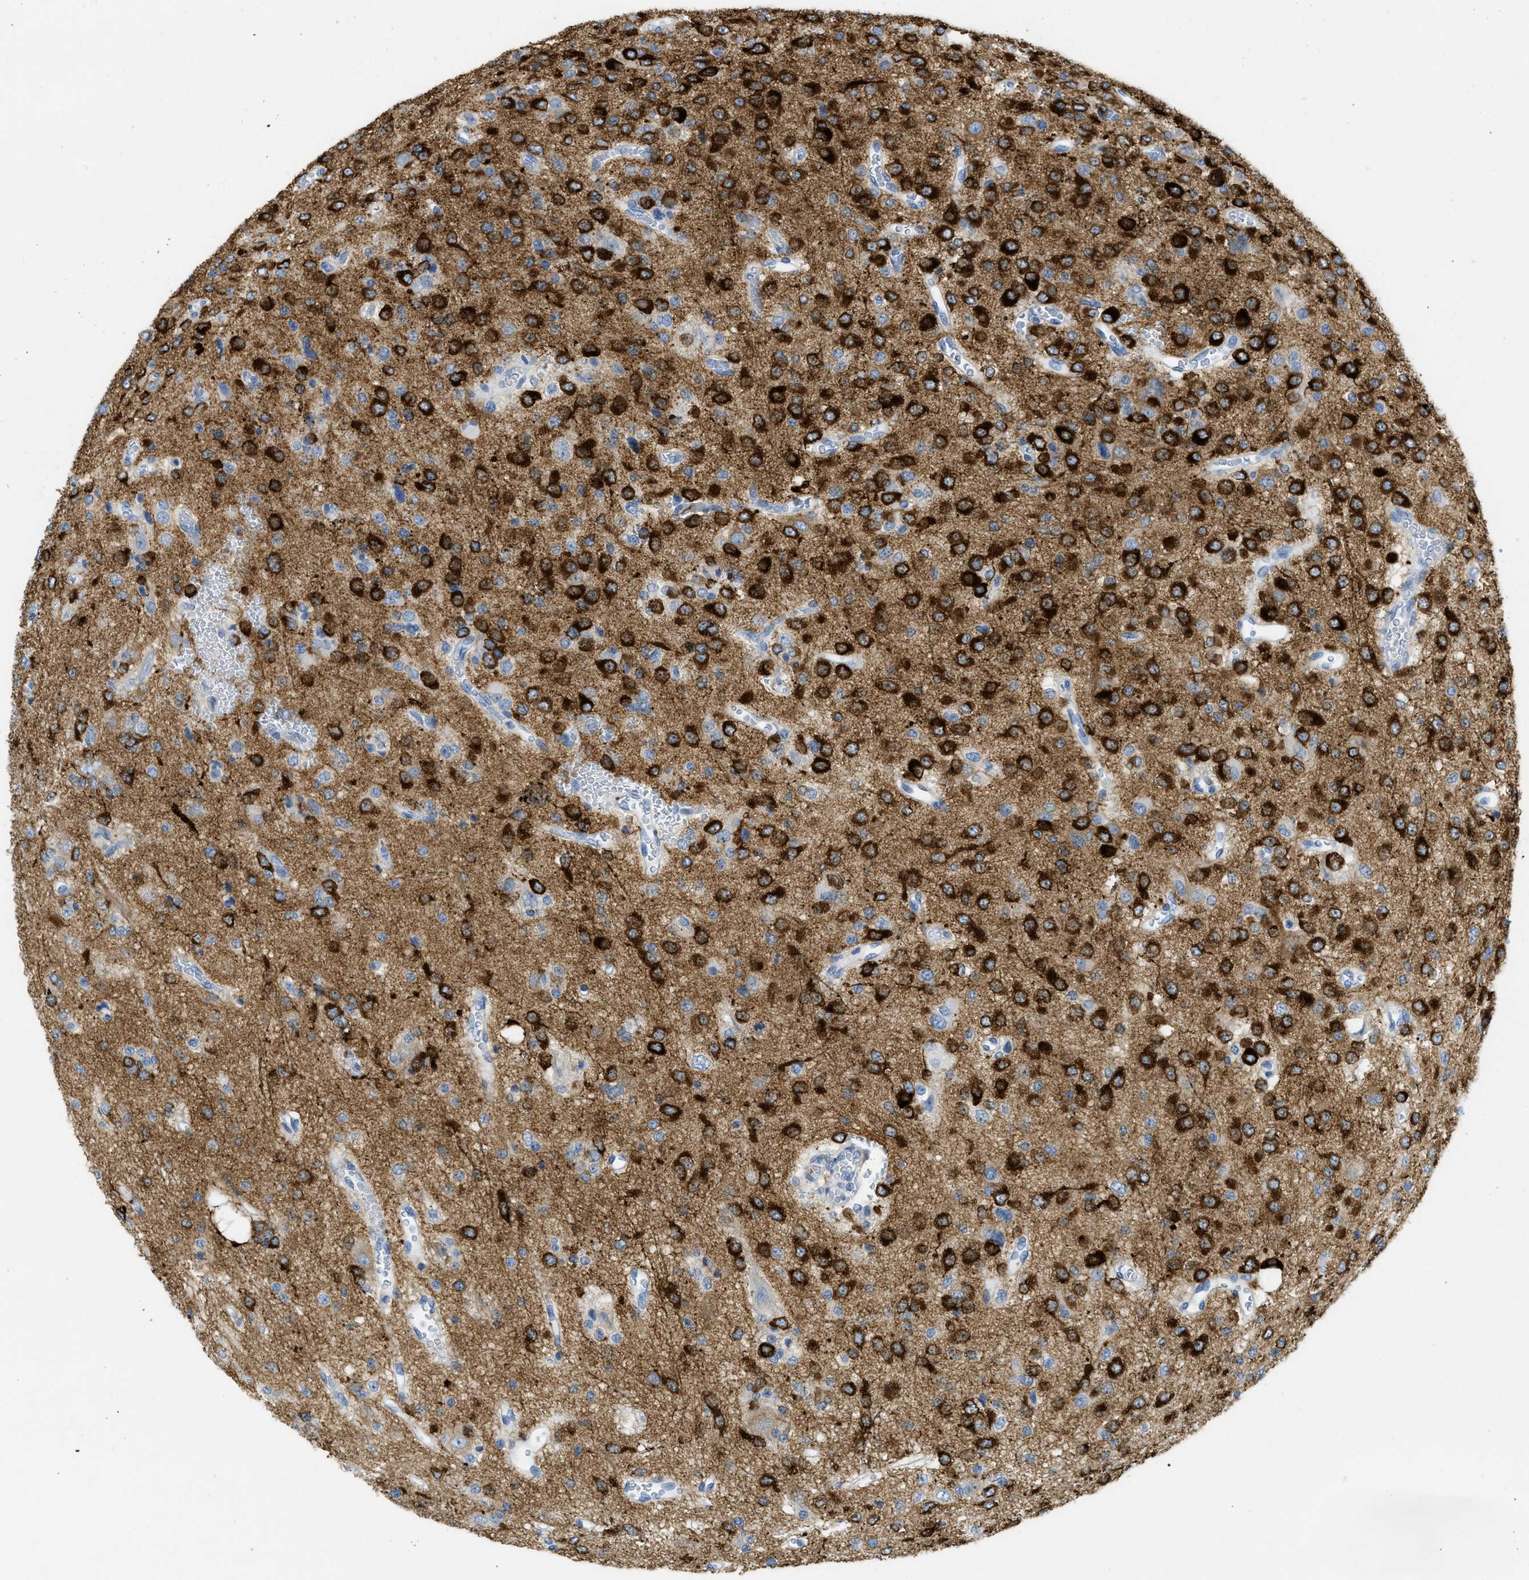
{"staining": {"intensity": "strong", "quantity": "25%-75%", "location": "cytoplasmic/membranous"}, "tissue": "glioma", "cell_type": "Tumor cells", "image_type": "cancer", "snomed": [{"axis": "morphology", "description": "Glioma, malignant, Low grade"}, {"axis": "topography", "description": "Brain"}], "caption": "IHC image of human glioma stained for a protein (brown), which exhibits high levels of strong cytoplasmic/membranous staining in about 25%-75% of tumor cells.", "gene": "CNNM4", "patient": {"sex": "male", "age": 38}}